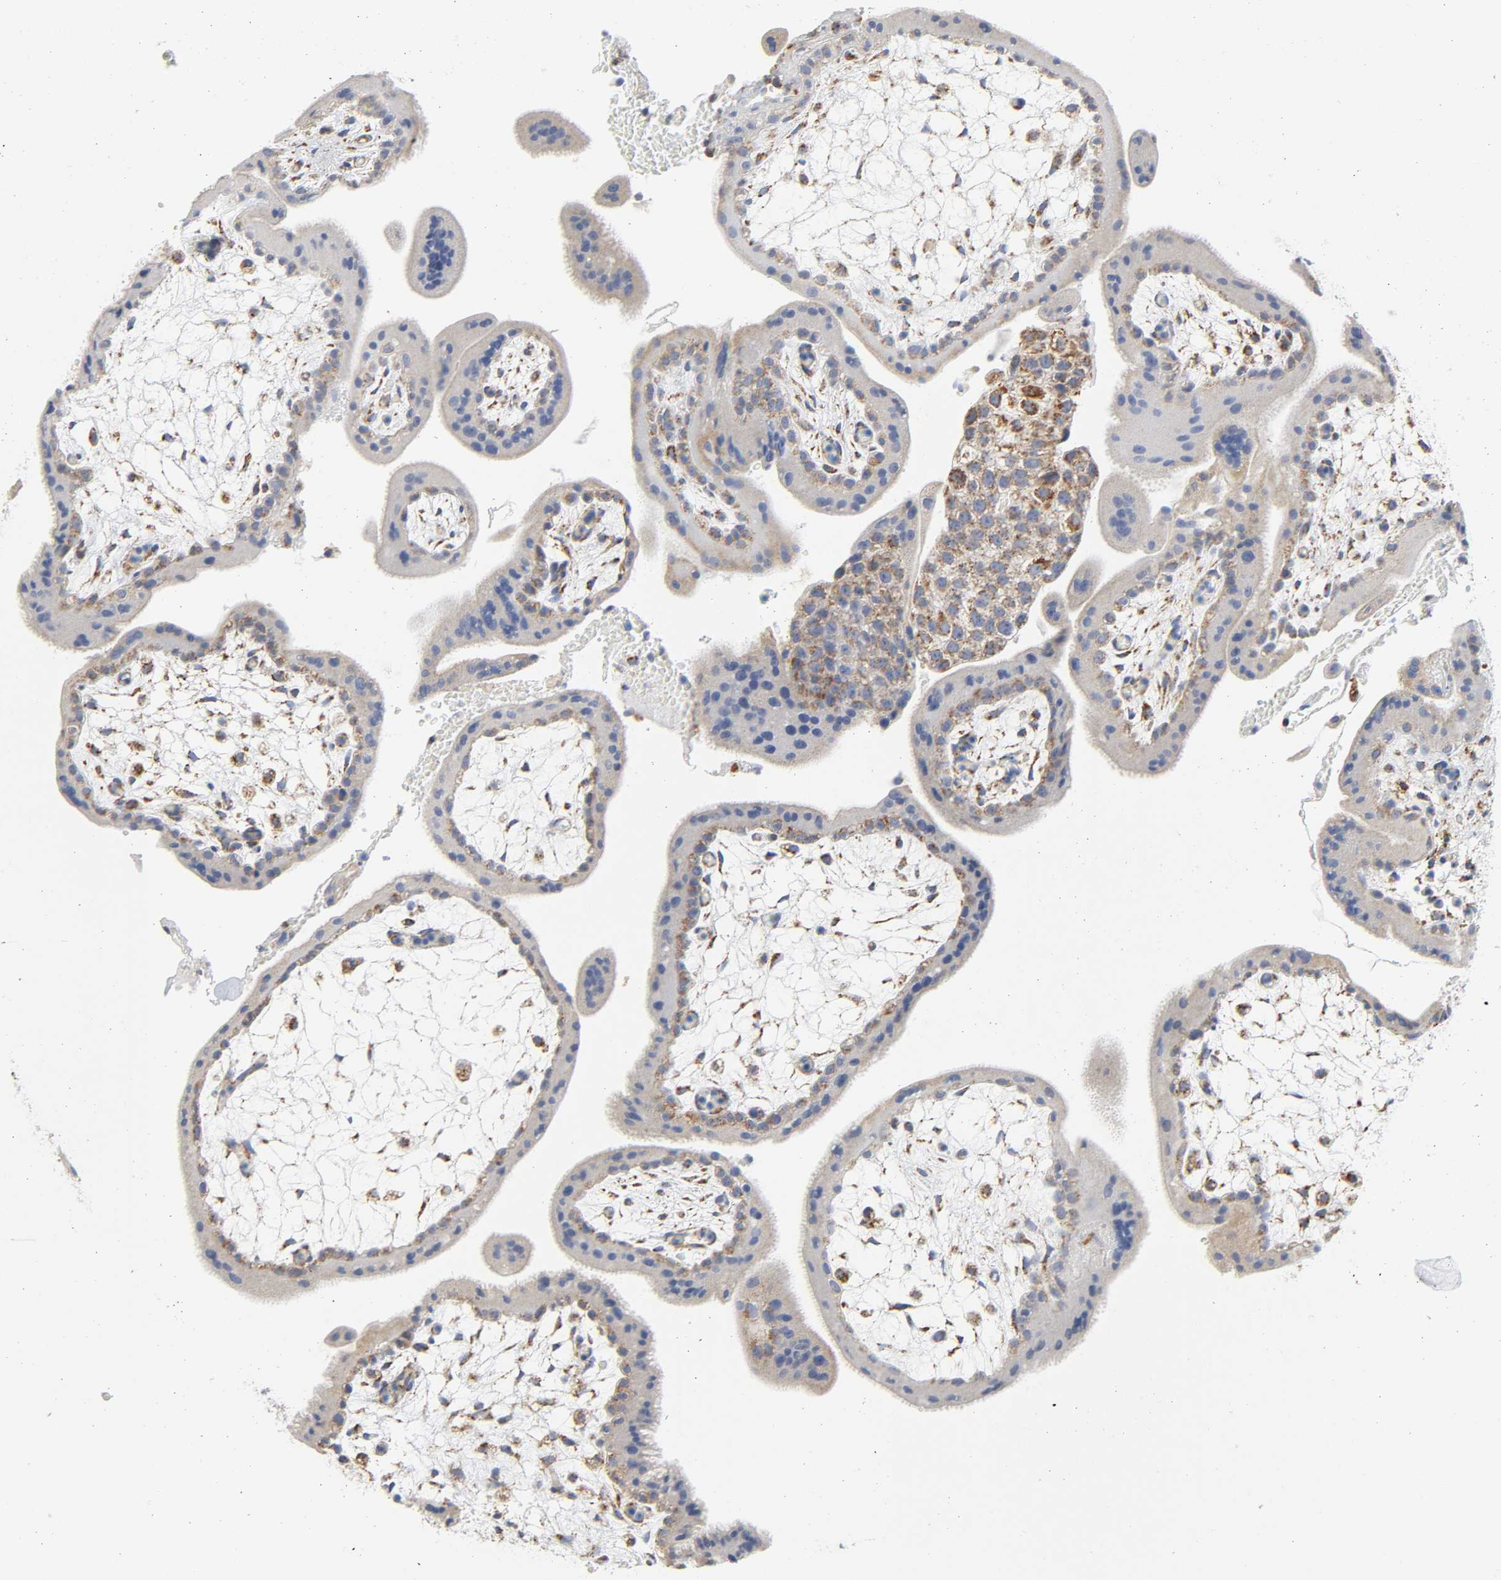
{"staining": {"intensity": "moderate", "quantity": ">75%", "location": "cytoplasmic/membranous"}, "tissue": "placenta", "cell_type": "Decidual cells", "image_type": "normal", "snomed": [{"axis": "morphology", "description": "Normal tissue, NOS"}, {"axis": "topography", "description": "Placenta"}], "caption": "Human placenta stained with a brown dye exhibits moderate cytoplasmic/membranous positive positivity in approximately >75% of decidual cells.", "gene": "BAK1", "patient": {"sex": "female", "age": 35}}